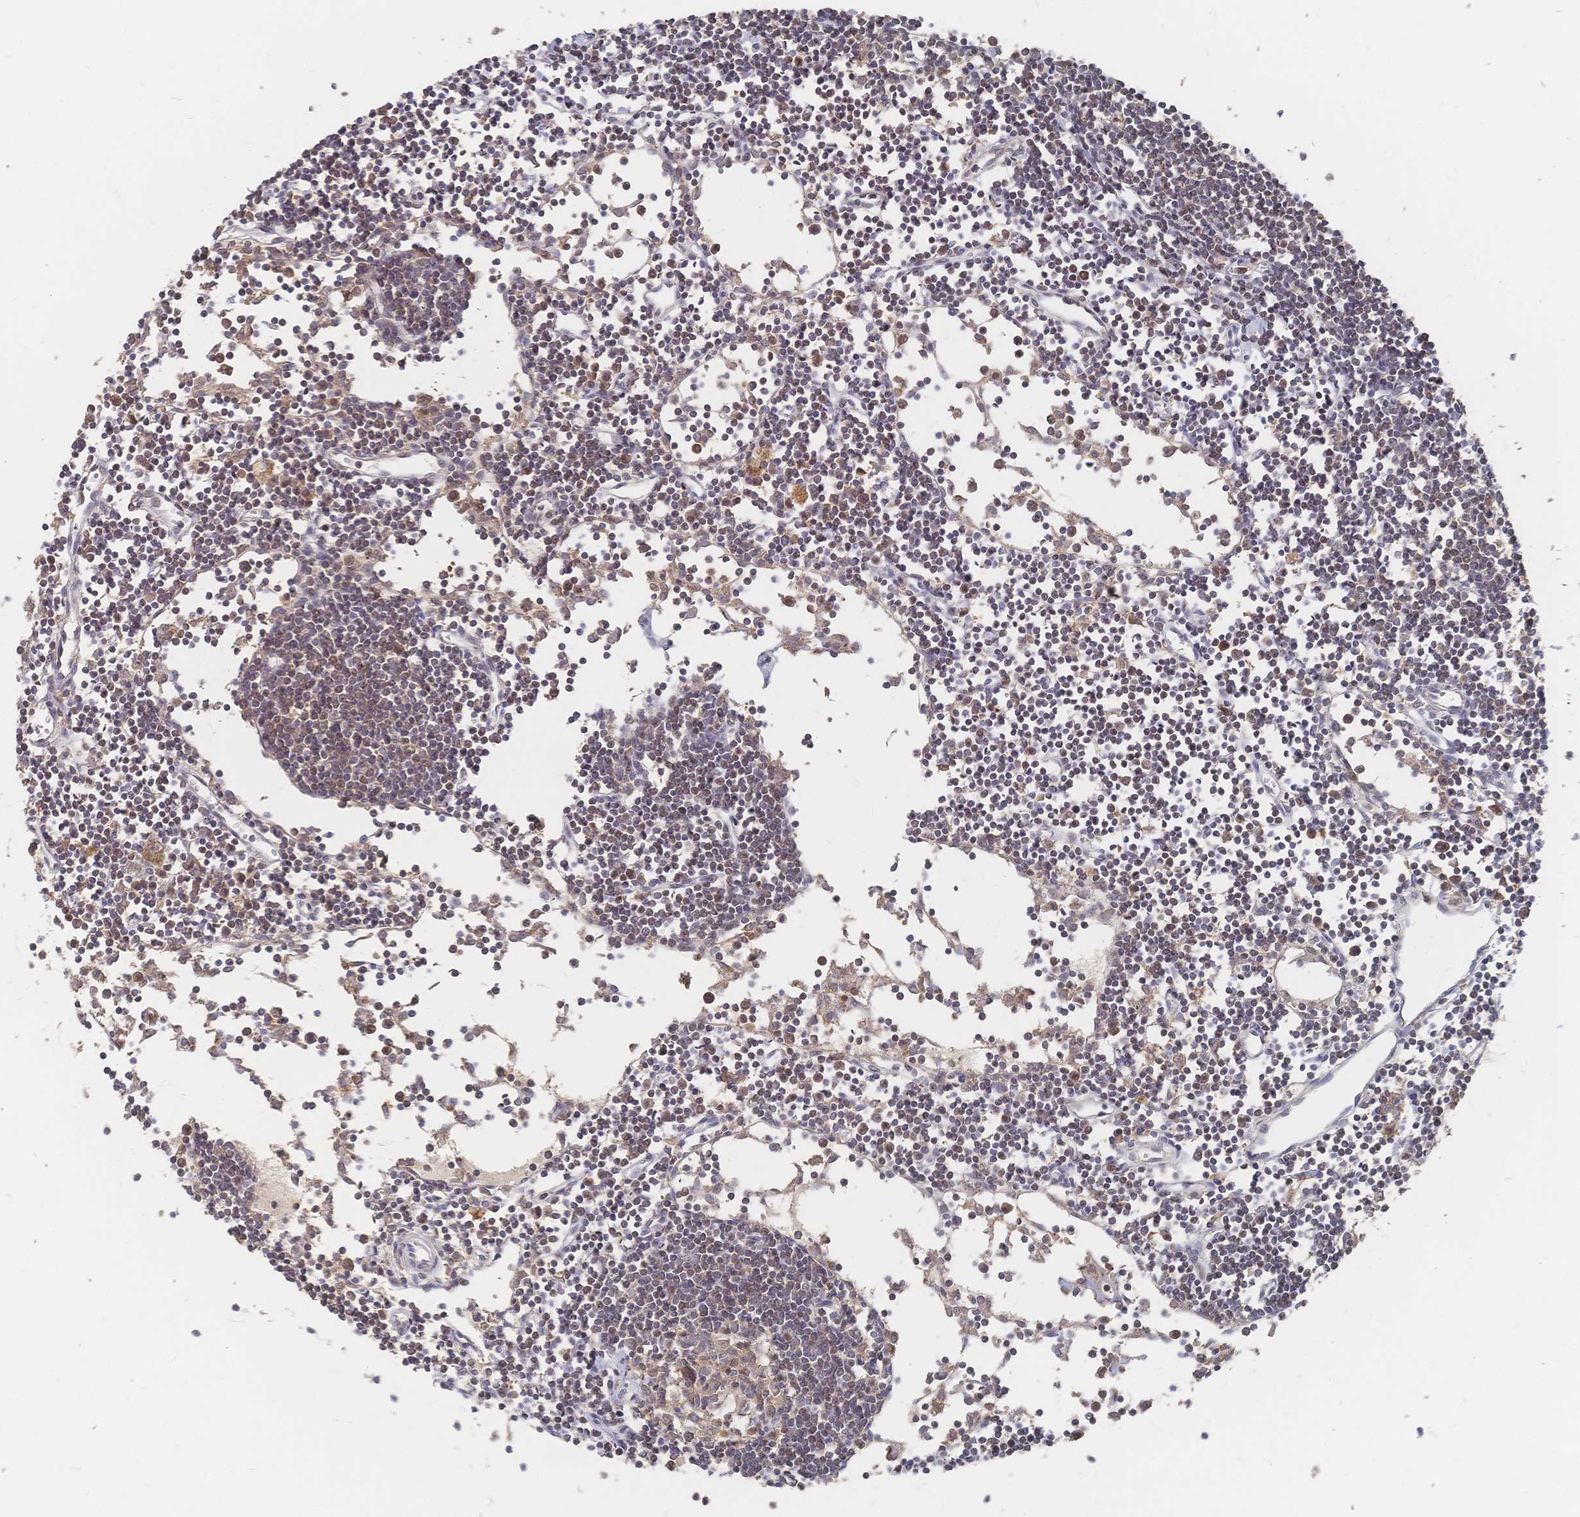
{"staining": {"intensity": "weak", "quantity": "25%-75%", "location": "cytoplasmic/membranous"}, "tissue": "lymph node", "cell_type": "Germinal center cells", "image_type": "normal", "snomed": [{"axis": "morphology", "description": "Normal tissue, NOS"}, {"axis": "topography", "description": "Lymph node"}], "caption": "Weak cytoplasmic/membranous protein staining is present in about 25%-75% of germinal center cells in lymph node. Nuclei are stained in blue.", "gene": "LRP5", "patient": {"sex": "female", "age": 65}}